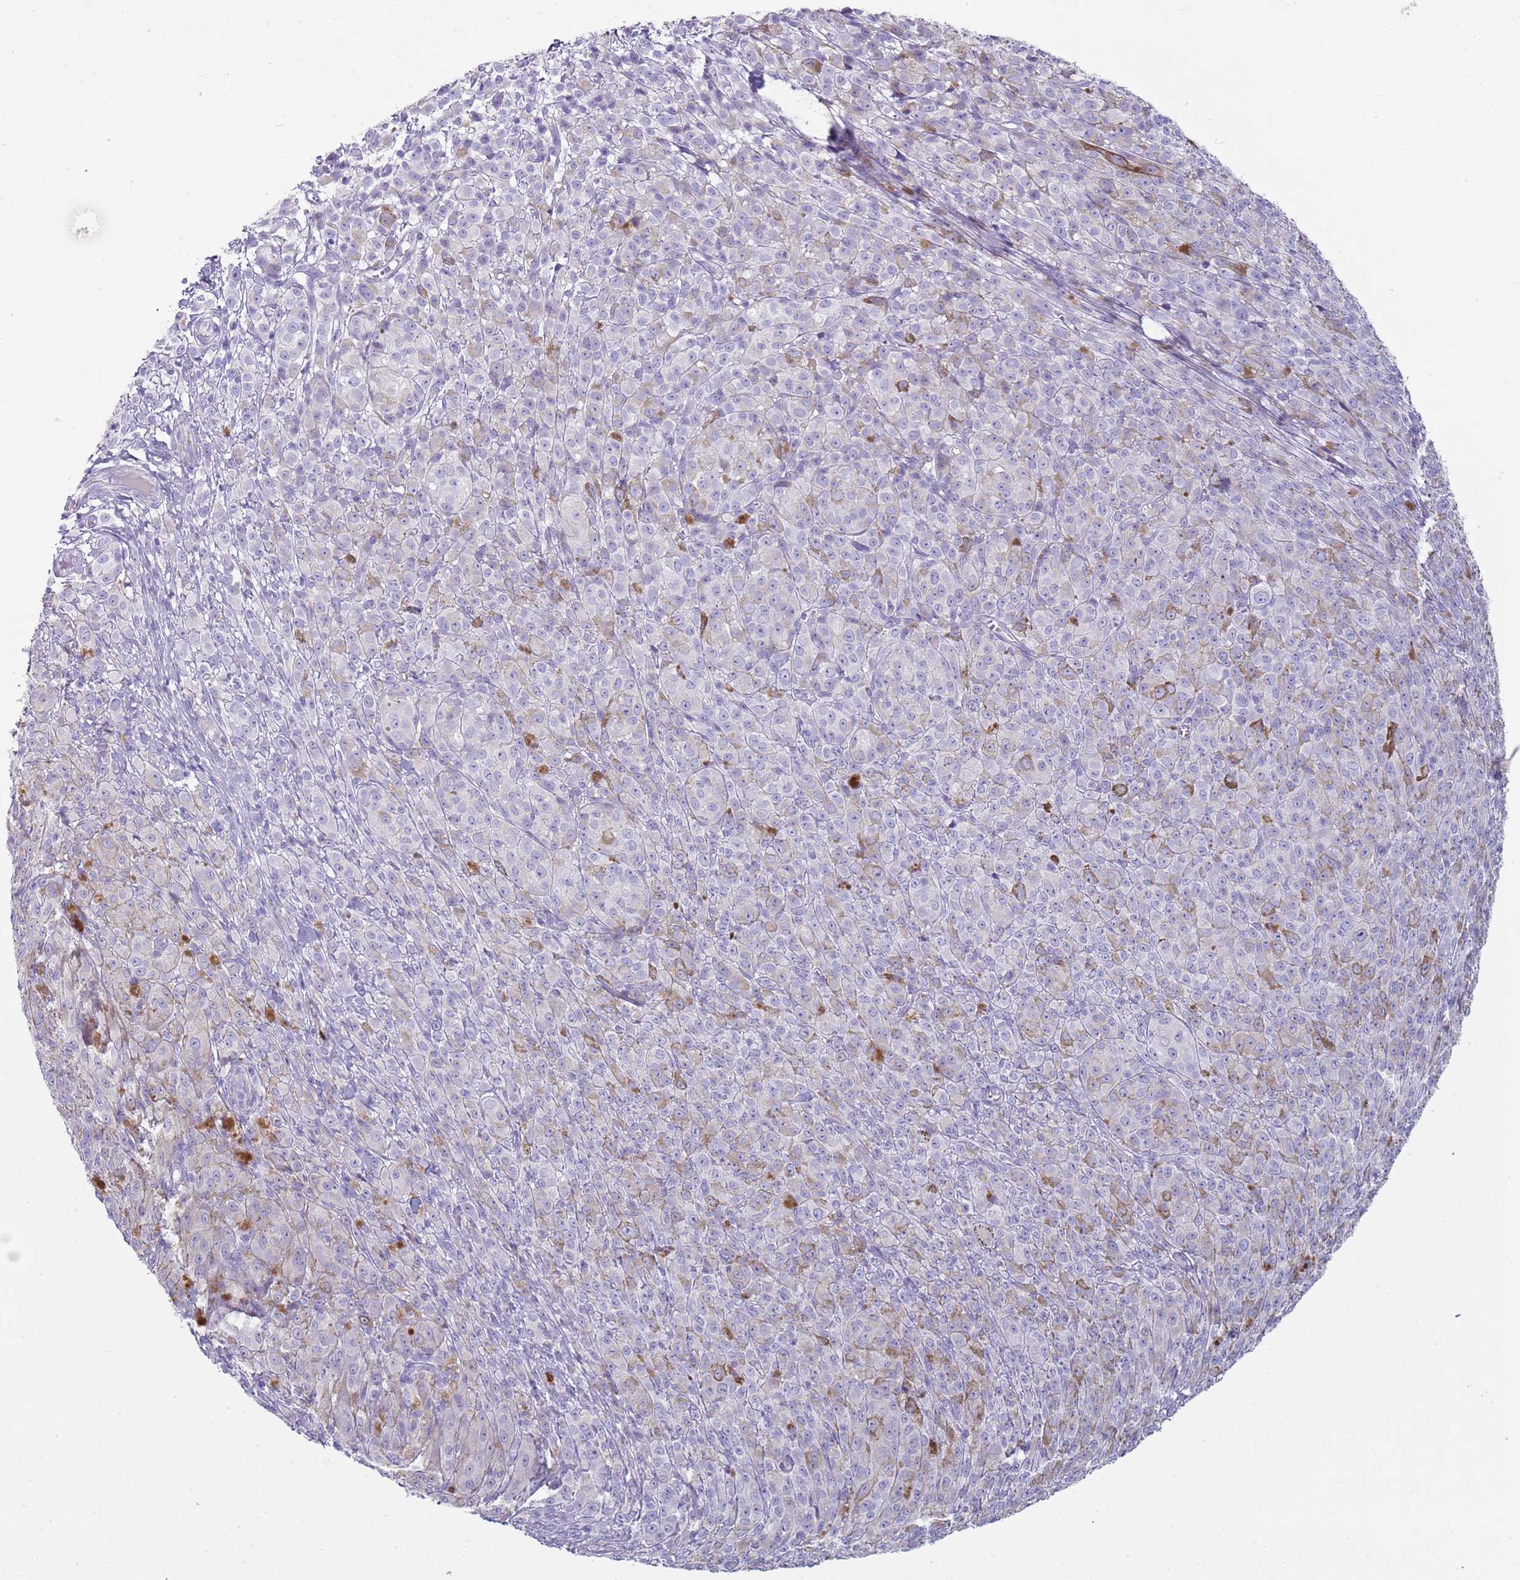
{"staining": {"intensity": "negative", "quantity": "none", "location": "none"}, "tissue": "melanoma", "cell_type": "Tumor cells", "image_type": "cancer", "snomed": [{"axis": "morphology", "description": "Malignant melanoma, NOS"}, {"axis": "topography", "description": "Skin"}], "caption": "Histopathology image shows no significant protein staining in tumor cells of malignant melanoma. (DAB (3,3'-diaminobenzidine) immunohistochemistry, high magnification).", "gene": "CD177", "patient": {"sex": "female", "age": 52}}